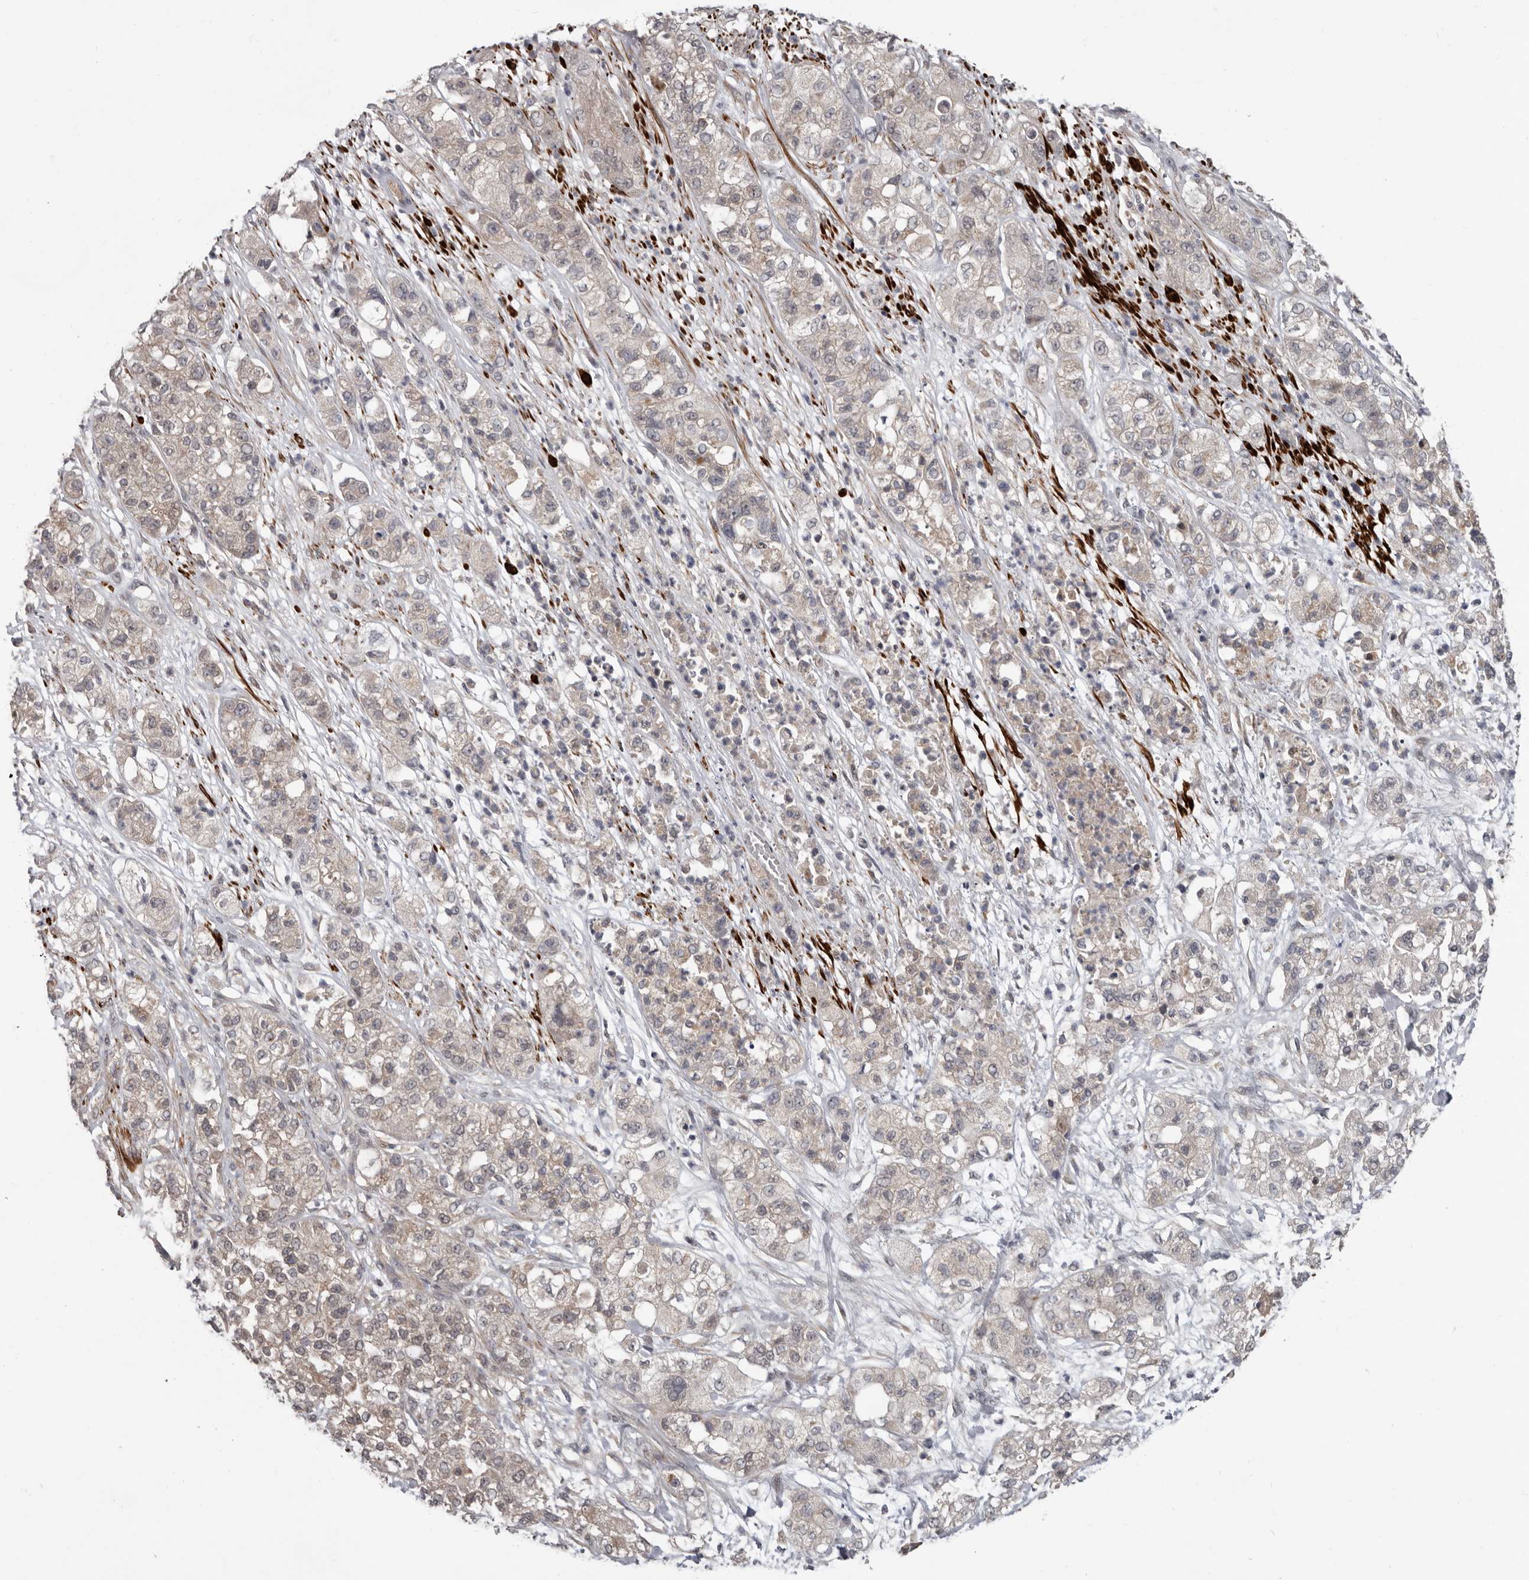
{"staining": {"intensity": "weak", "quantity": "<25%", "location": "cytoplasmic/membranous"}, "tissue": "pancreatic cancer", "cell_type": "Tumor cells", "image_type": "cancer", "snomed": [{"axis": "morphology", "description": "Adenocarcinoma, NOS"}, {"axis": "topography", "description": "Pancreas"}], "caption": "Immunohistochemistry photomicrograph of neoplastic tissue: human adenocarcinoma (pancreatic) stained with DAB demonstrates no significant protein expression in tumor cells. Brightfield microscopy of immunohistochemistry stained with DAB (3,3'-diaminobenzidine) (brown) and hematoxylin (blue), captured at high magnification.", "gene": "FGFR4", "patient": {"sex": "female", "age": 78}}